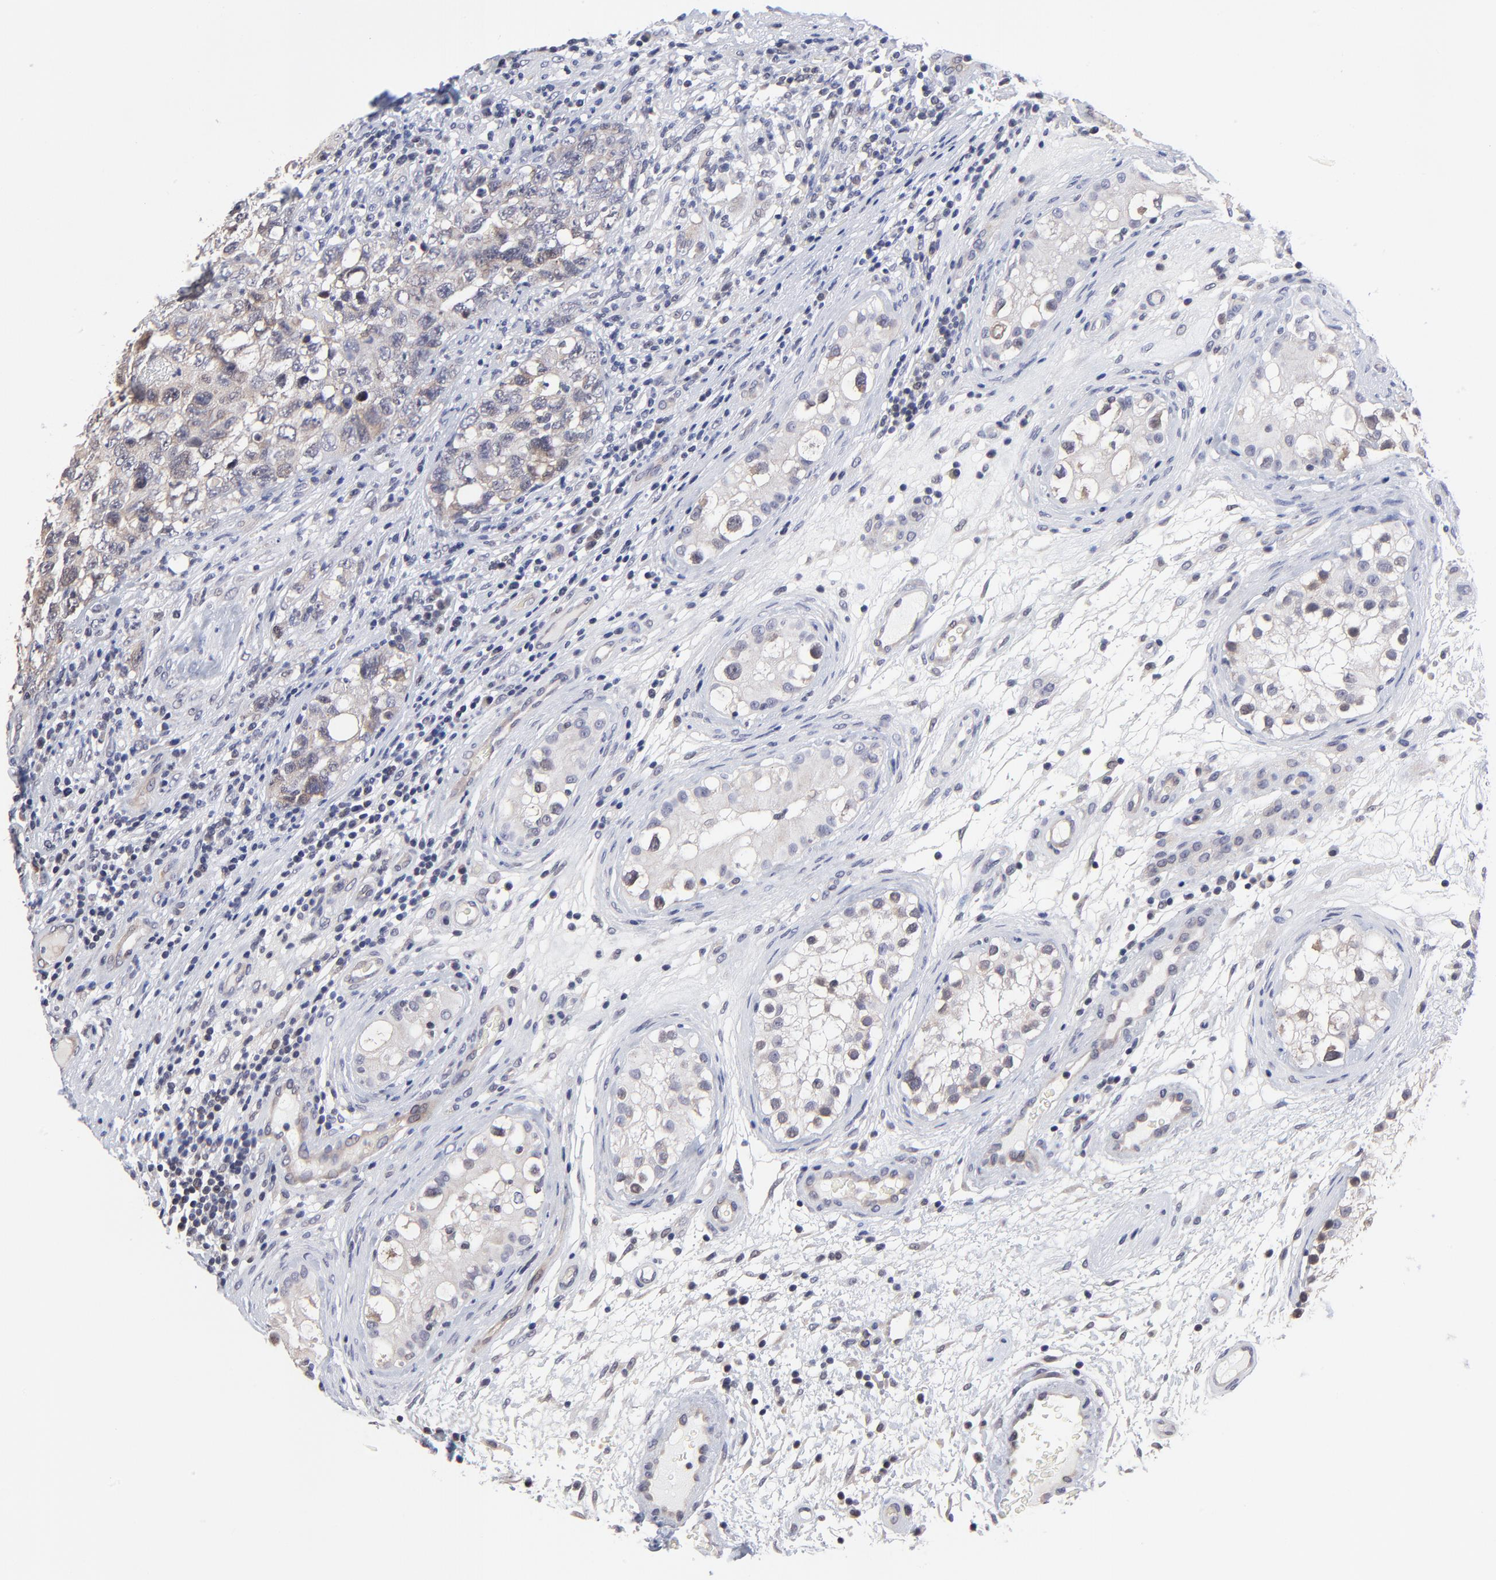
{"staining": {"intensity": "weak", "quantity": "25%-75%", "location": "cytoplasmic/membranous"}, "tissue": "testis cancer", "cell_type": "Tumor cells", "image_type": "cancer", "snomed": [{"axis": "morphology", "description": "Carcinoma, Embryonal, NOS"}, {"axis": "topography", "description": "Testis"}], "caption": "The immunohistochemical stain highlights weak cytoplasmic/membranous expression in tumor cells of testis cancer (embryonal carcinoma) tissue.", "gene": "FBXO8", "patient": {"sex": "male", "age": 31}}